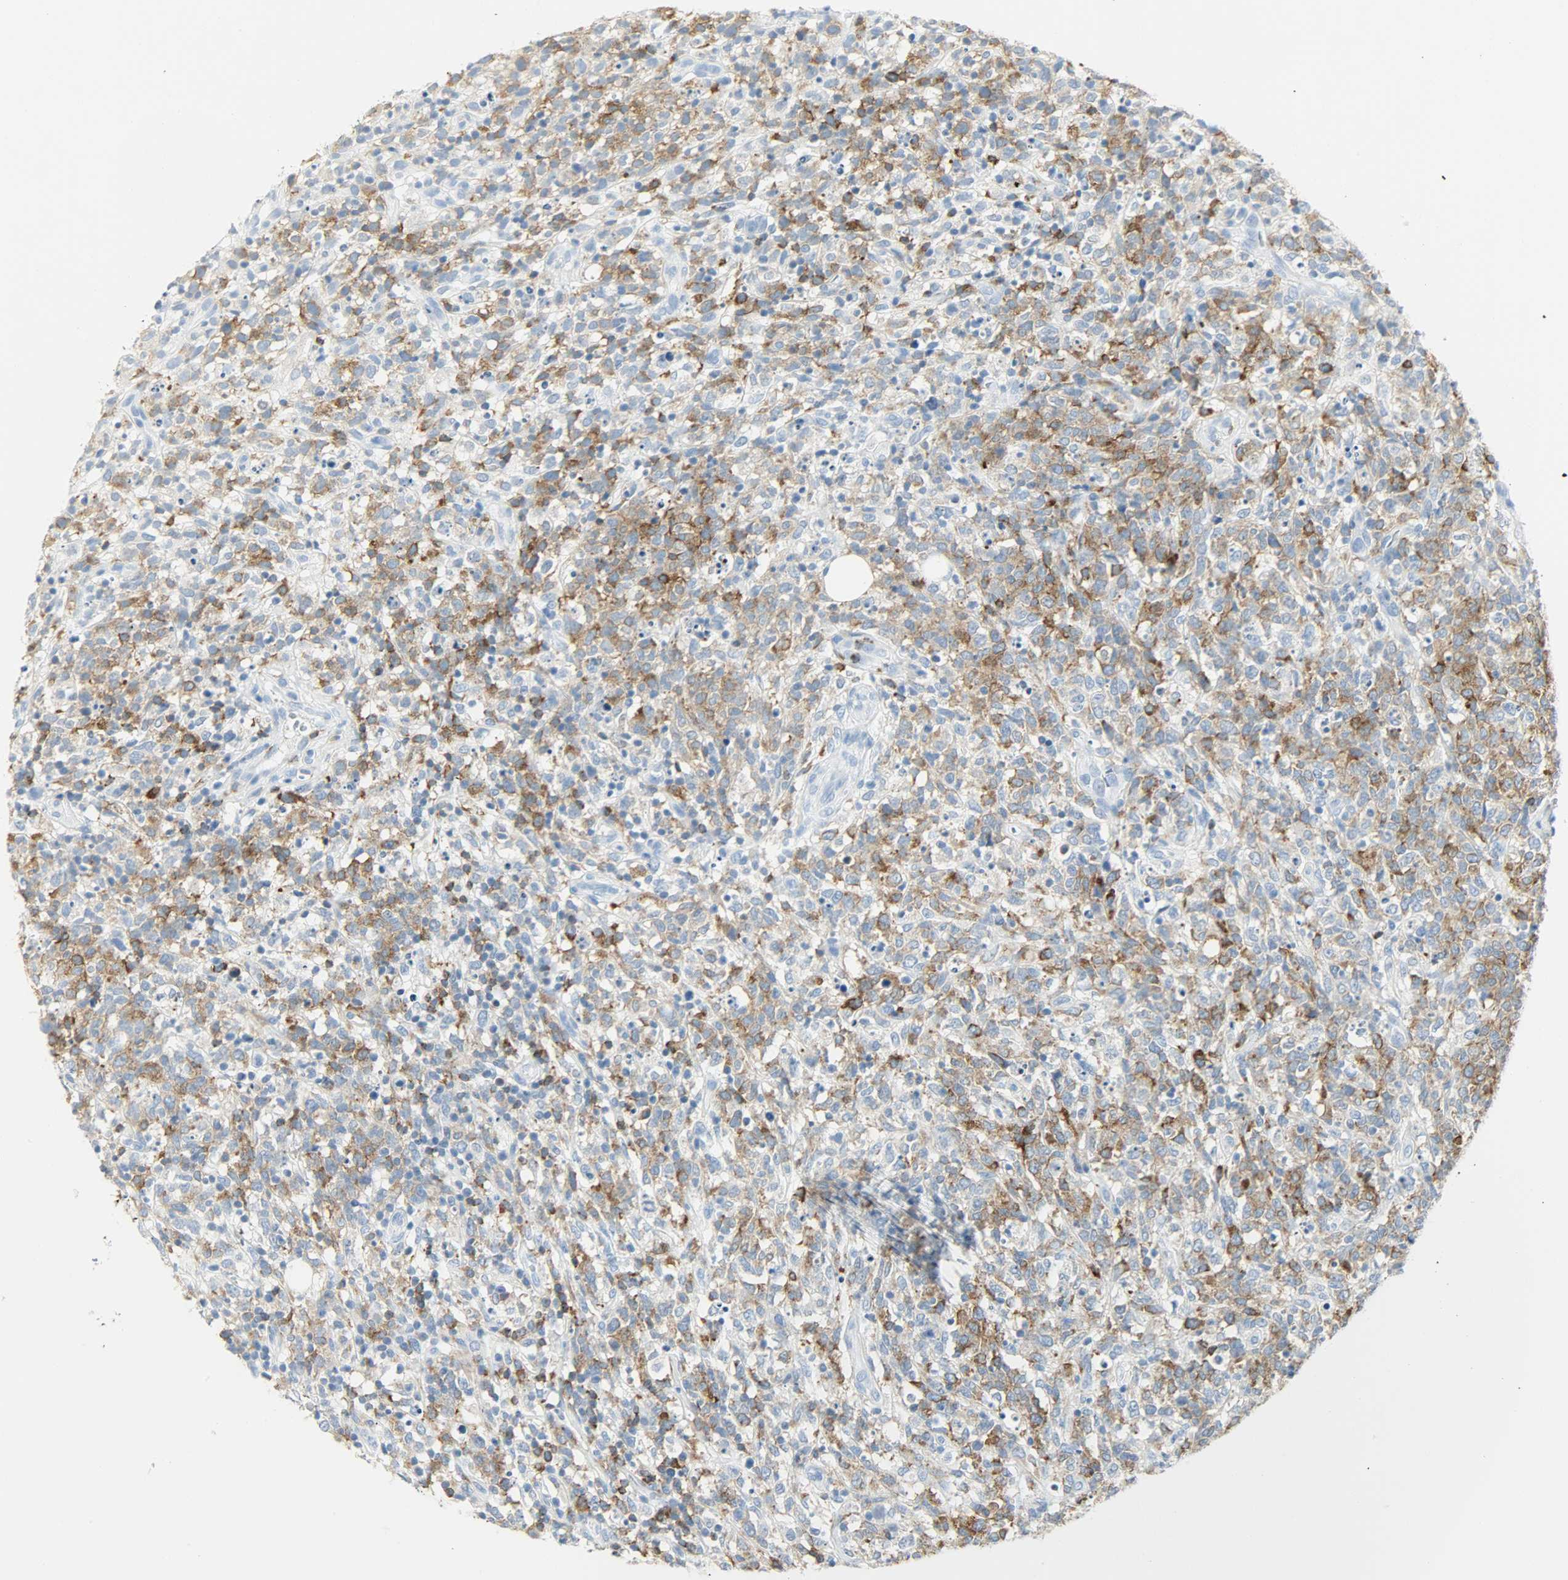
{"staining": {"intensity": "moderate", "quantity": "25%-75%", "location": "cytoplasmic/membranous"}, "tissue": "lymphoma", "cell_type": "Tumor cells", "image_type": "cancer", "snomed": [{"axis": "morphology", "description": "Malignant lymphoma, non-Hodgkin's type, High grade"}, {"axis": "topography", "description": "Lymph node"}], "caption": "Lymphoma tissue displays moderate cytoplasmic/membranous expression in approximately 25%-75% of tumor cells", "gene": "PTPN6", "patient": {"sex": "female", "age": 73}}